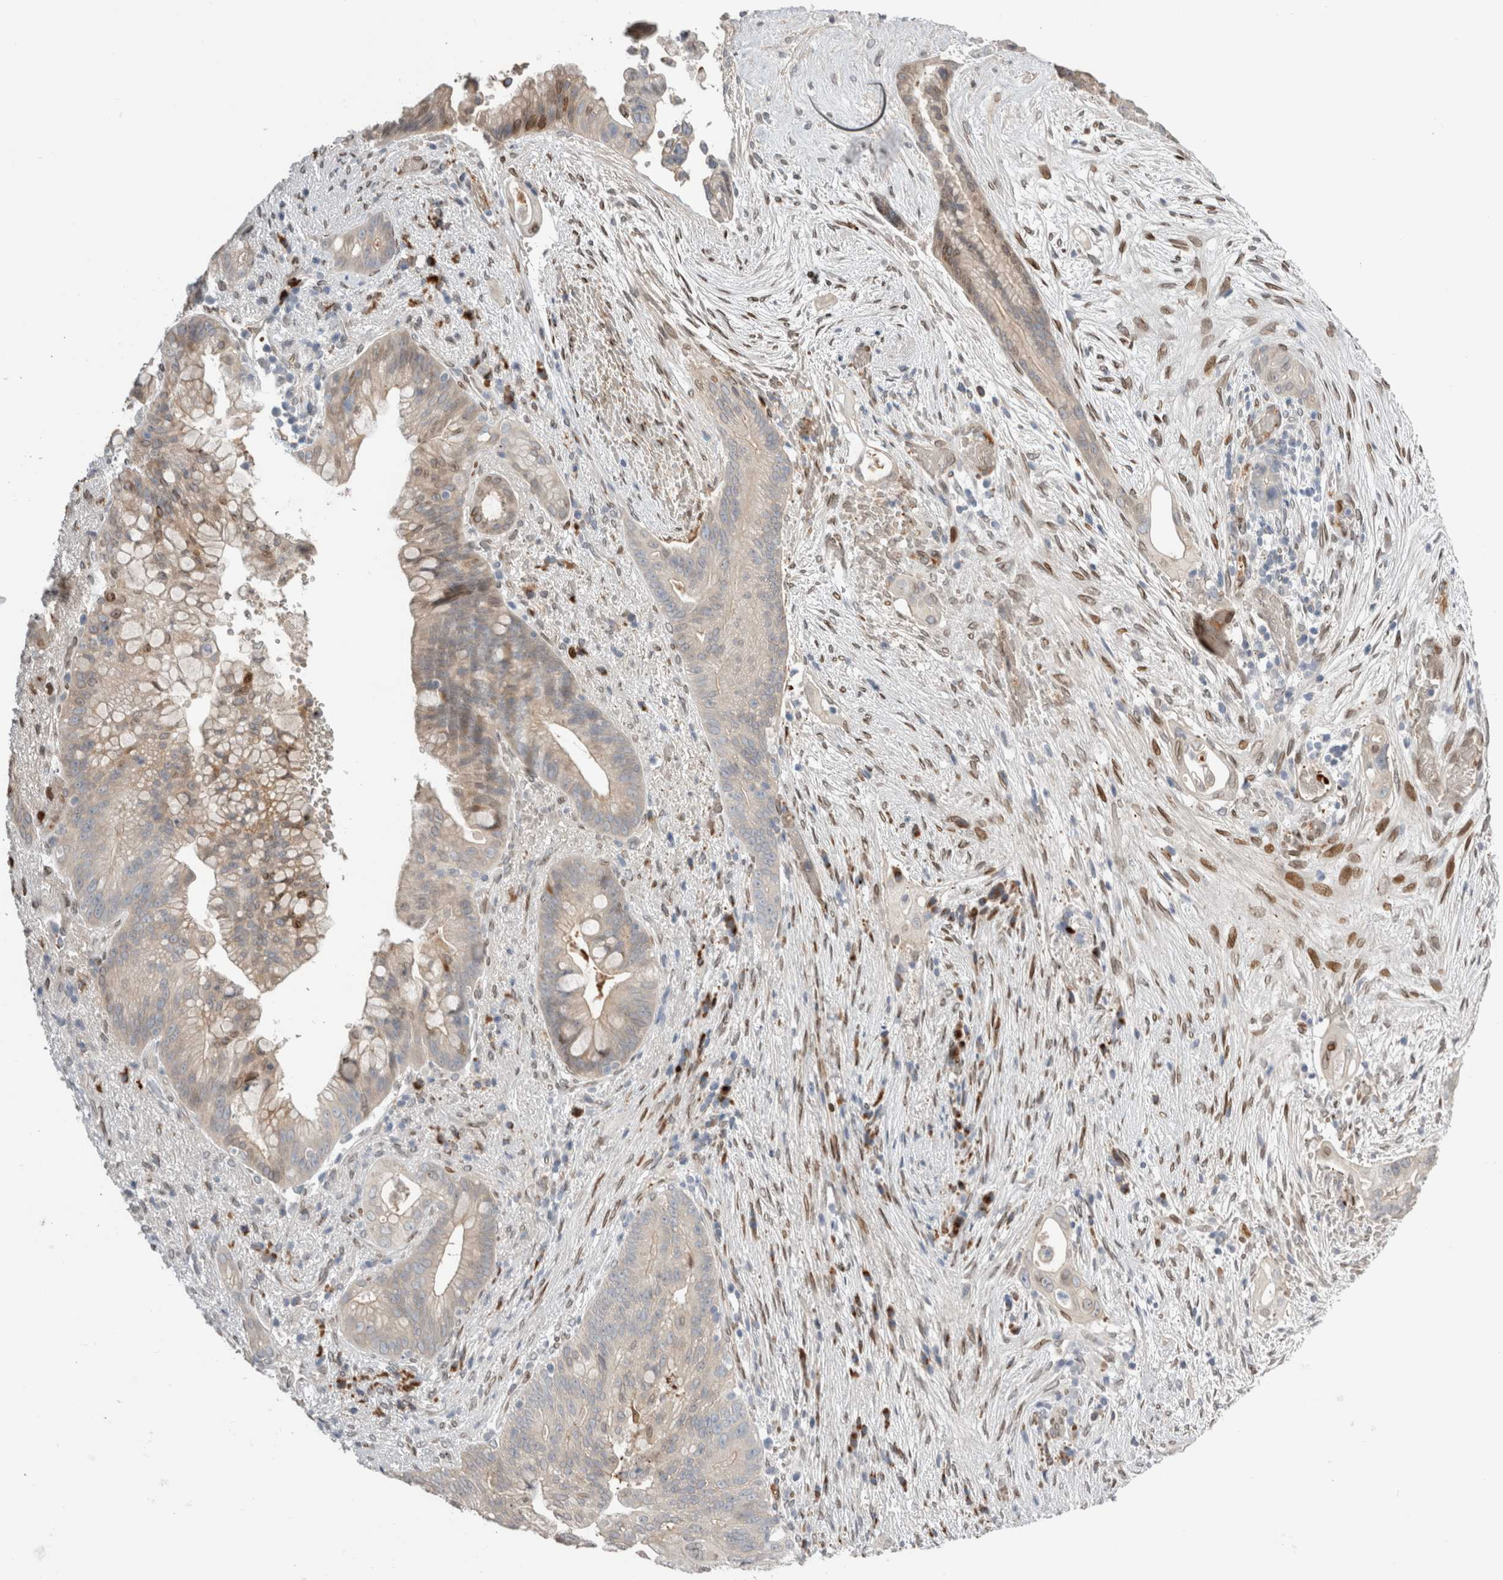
{"staining": {"intensity": "weak", "quantity": "<25%", "location": "cytoplasmic/membranous"}, "tissue": "pancreatic cancer", "cell_type": "Tumor cells", "image_type": "cancer", "snomed": [{"axis": "morphology", "description": "Adenocarcinoma, NOS"}, {"axis": "topography", "description": "Pancreas"}], "caption": "Immunohistochemical staining of pancreatic cancer reveals no significant positivity in tumor cells.", "gene": "DMTN", "patient": {"sex": "male", "age": 53}}